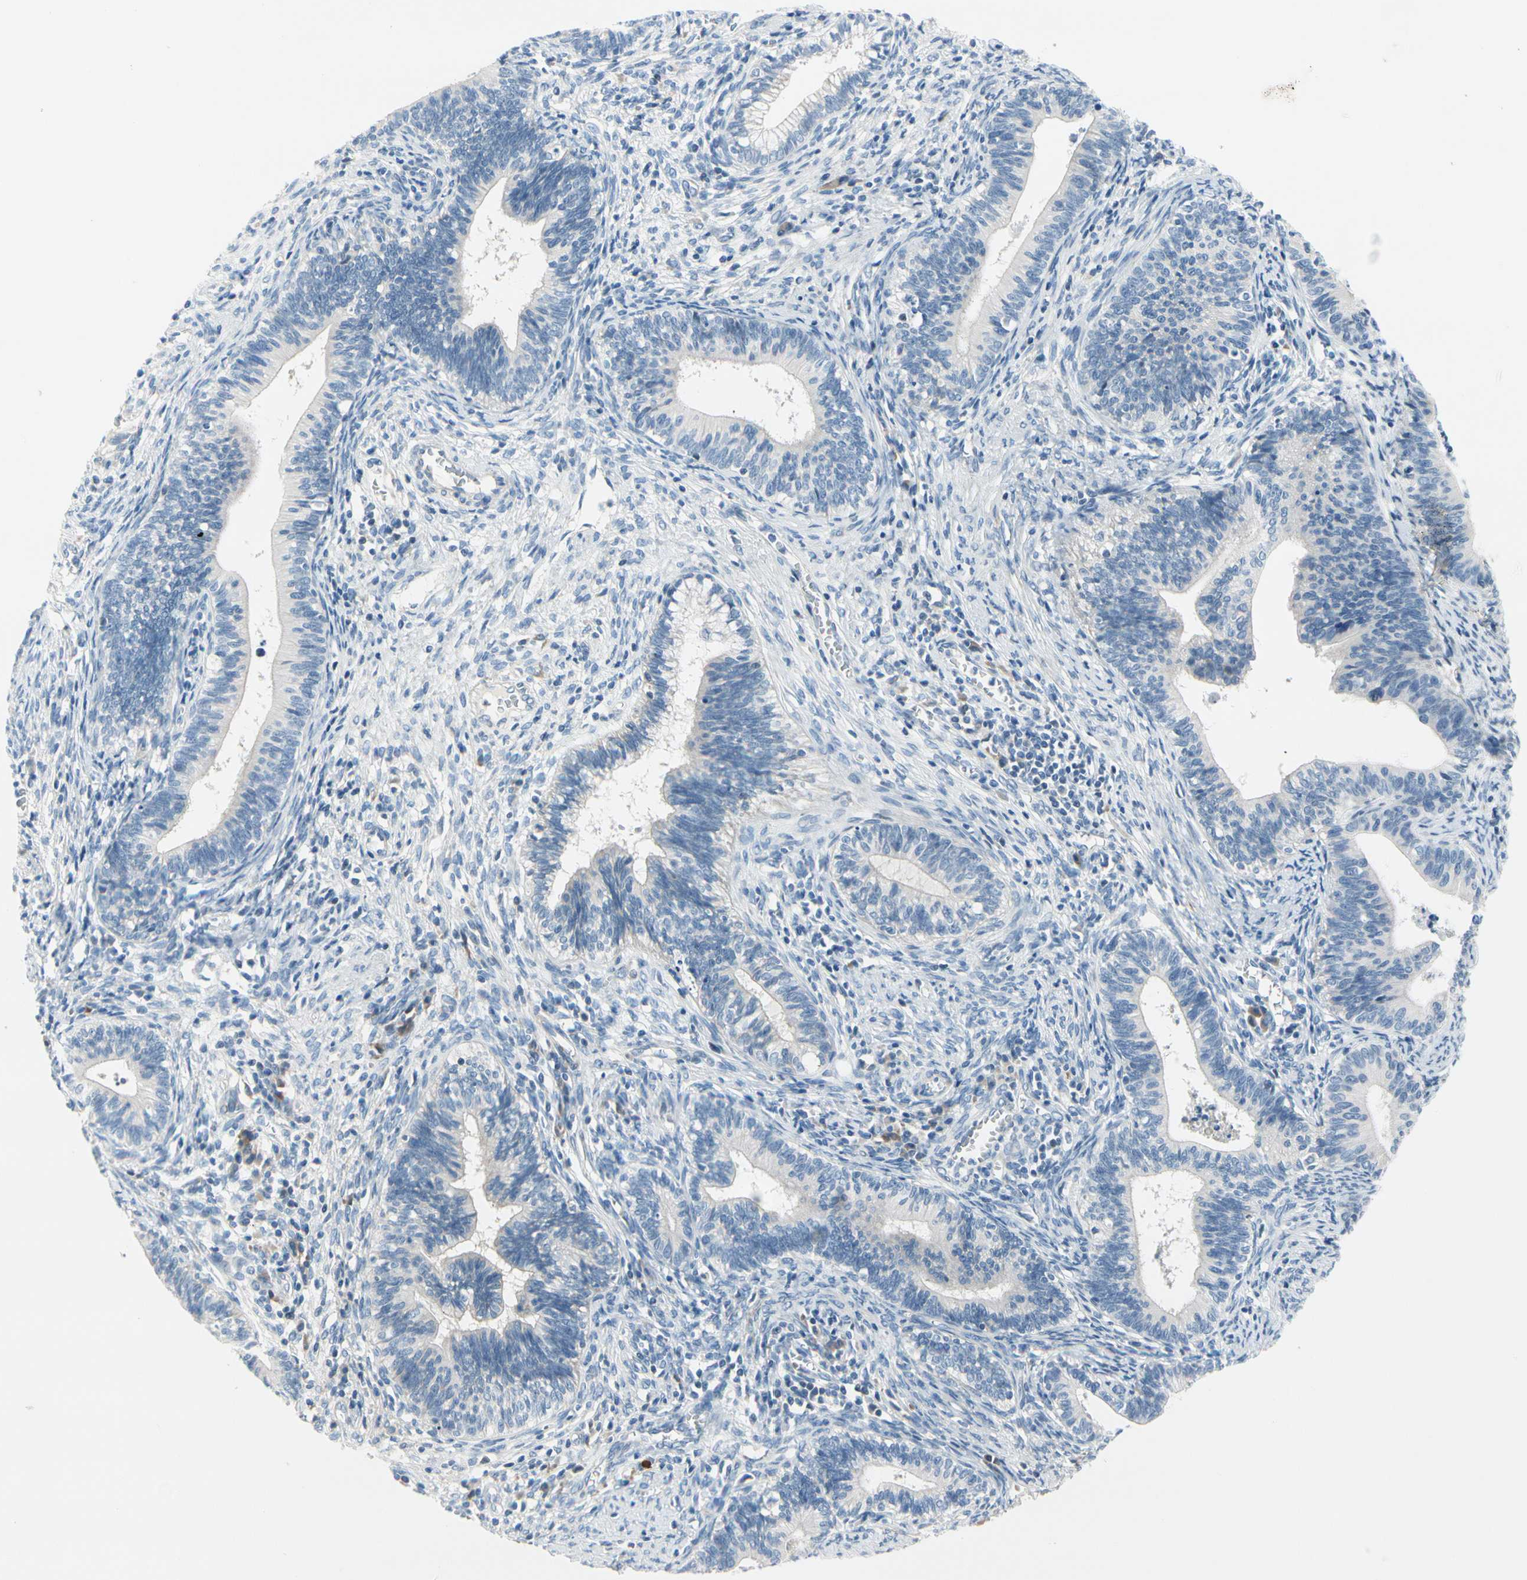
{"staining": {"intensity": "negative", "quantity": "none", "location": "none"}, "tissue": "cervical cancer", "cell_type": "Tumor cells", "image_type": "cancer", "snomed": [{"axis": "morphology", "description": "Adenocarcinoma, NOS"}, {"axis": "topography", "description": "Cervix"}], "caption": "DAB immunohistochemical staining of human cervical adenocarcinoma reveals no significant staining in tumor cells.", "gene": "FCER2", "patient": {"sex": "female", "age": 44}}